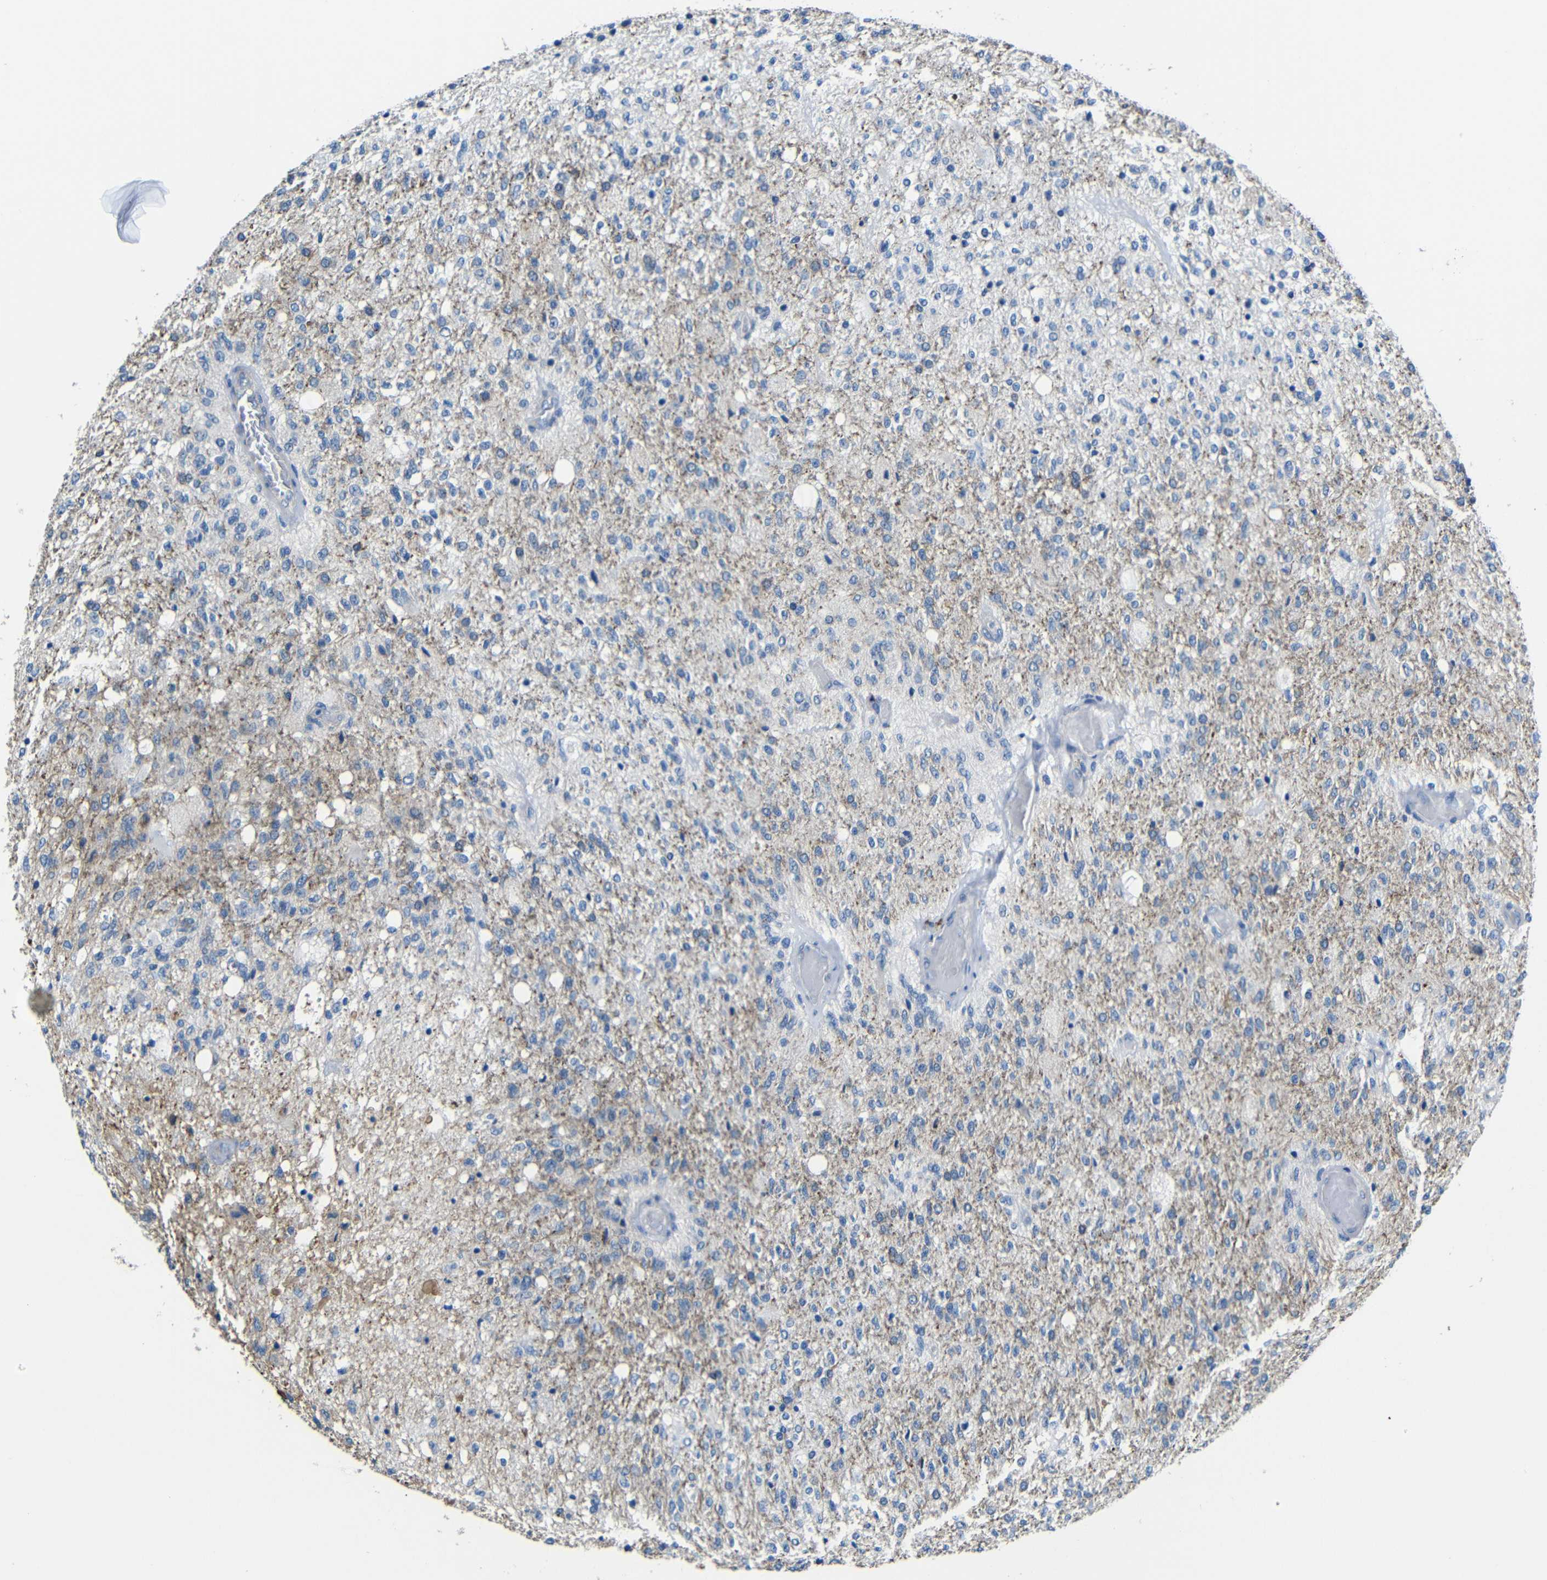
{"staining": {"intensity": "negative", "quantity": "none", "location": "none"}, "tissue": "glioma", "cell_type": "Tumor cells", "image_type": "cancer", "snomed": [{"axis": "morphology", "description": "Normal tissue, NOS"}, {"axis": "morphology", "description": "Glioma, malignant, High grade"}, {"axis": "topography", "description": "Cerebral cortex"}], "caption": "Tumor cells are negative for brown protein staining in glioma.", "gene": "ZNF90", "patient": {"sex": "male", "age": 77}}